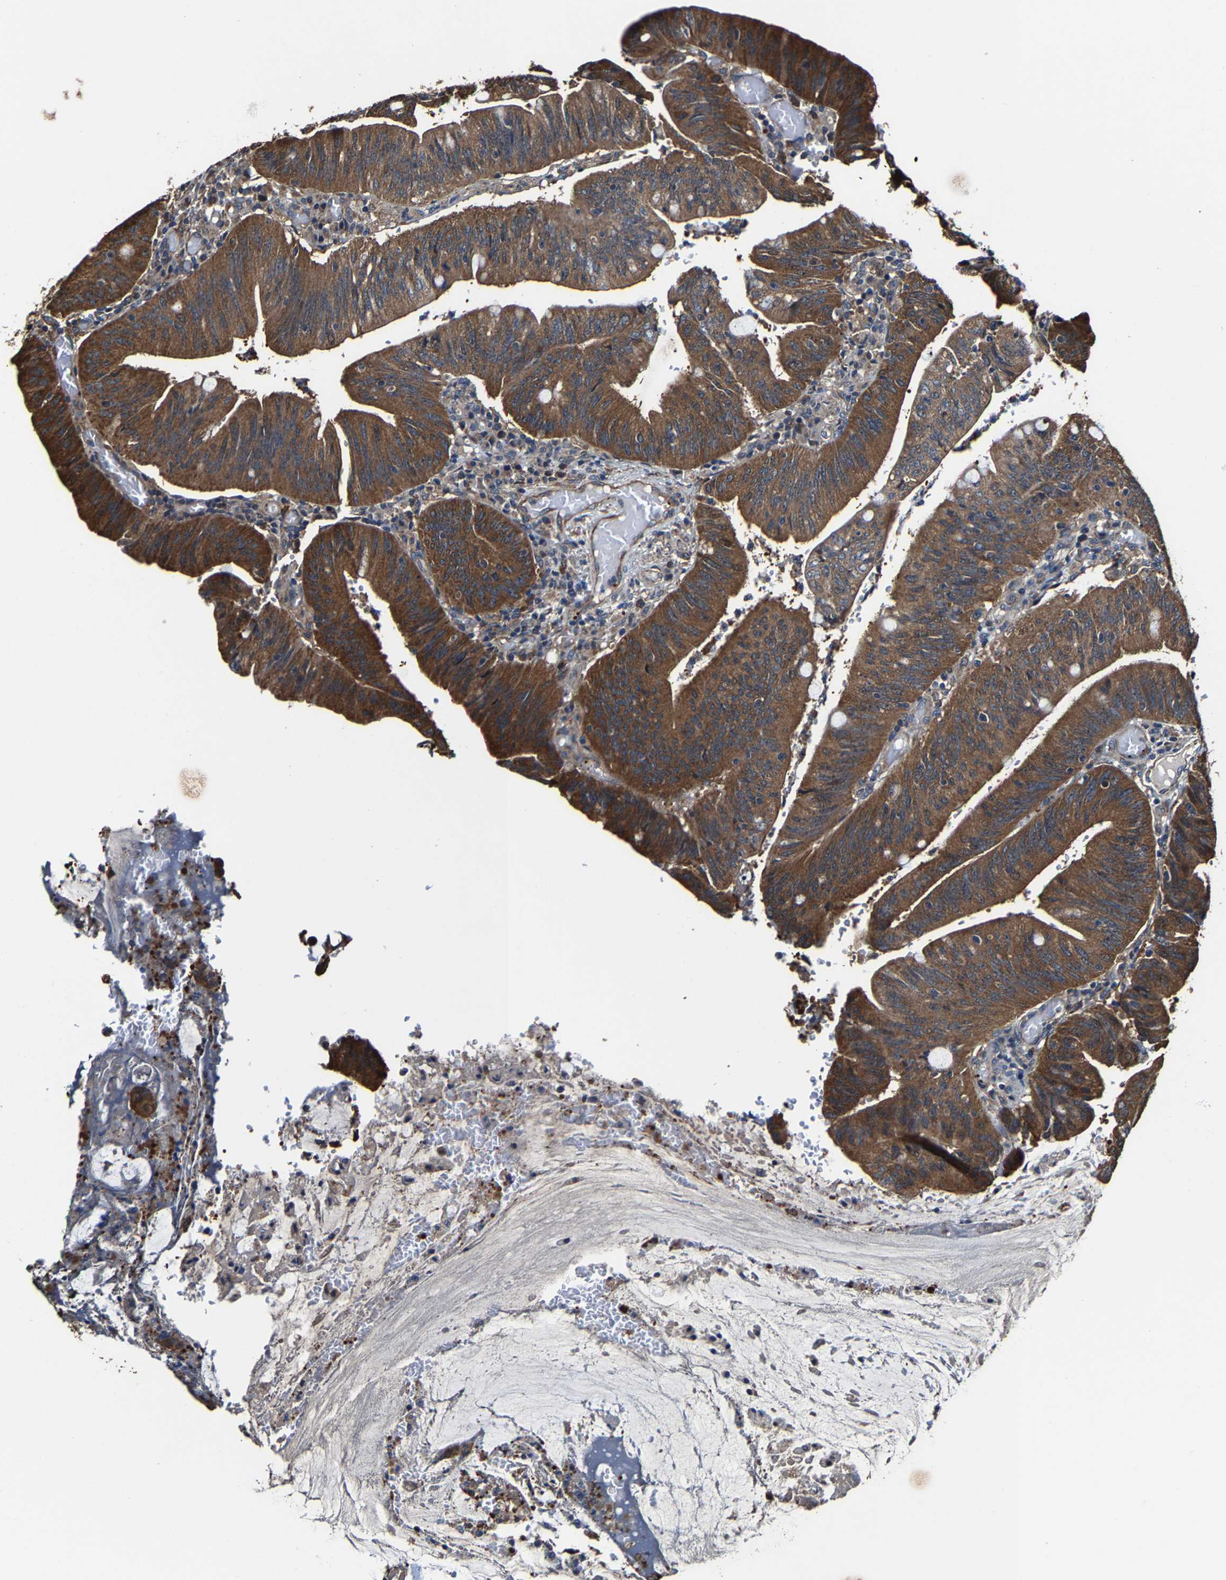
{"staining": {"intensity": "strong", "quantity": ">75%", "location": "cytoplasmic/membranous"}, "tissue": "colorectal cancer", "cell_type": "Tumor cells", "image_type": "cancer", "snomed": [{"axis": "morphology", "description": "Normal tissue, NOS"}, {"axis": "morphology", "description": "Adenocarcinoma, NOS"}, {"axis": "topography", "description": "Rectum"}], "caption": "Immunohistochemistry (IHC) image of neoplastic tissue: human colorectal adenocarcinoma stained using immunohistochemistry shows high levels of strong protein expression localized specifically in the cytoplasmic/membranous of tumor cells, appearing as a cytoplasmic/membranous brown color.", "gene": "GFRA3", "patient": {"sex": "female", "age": 66}}